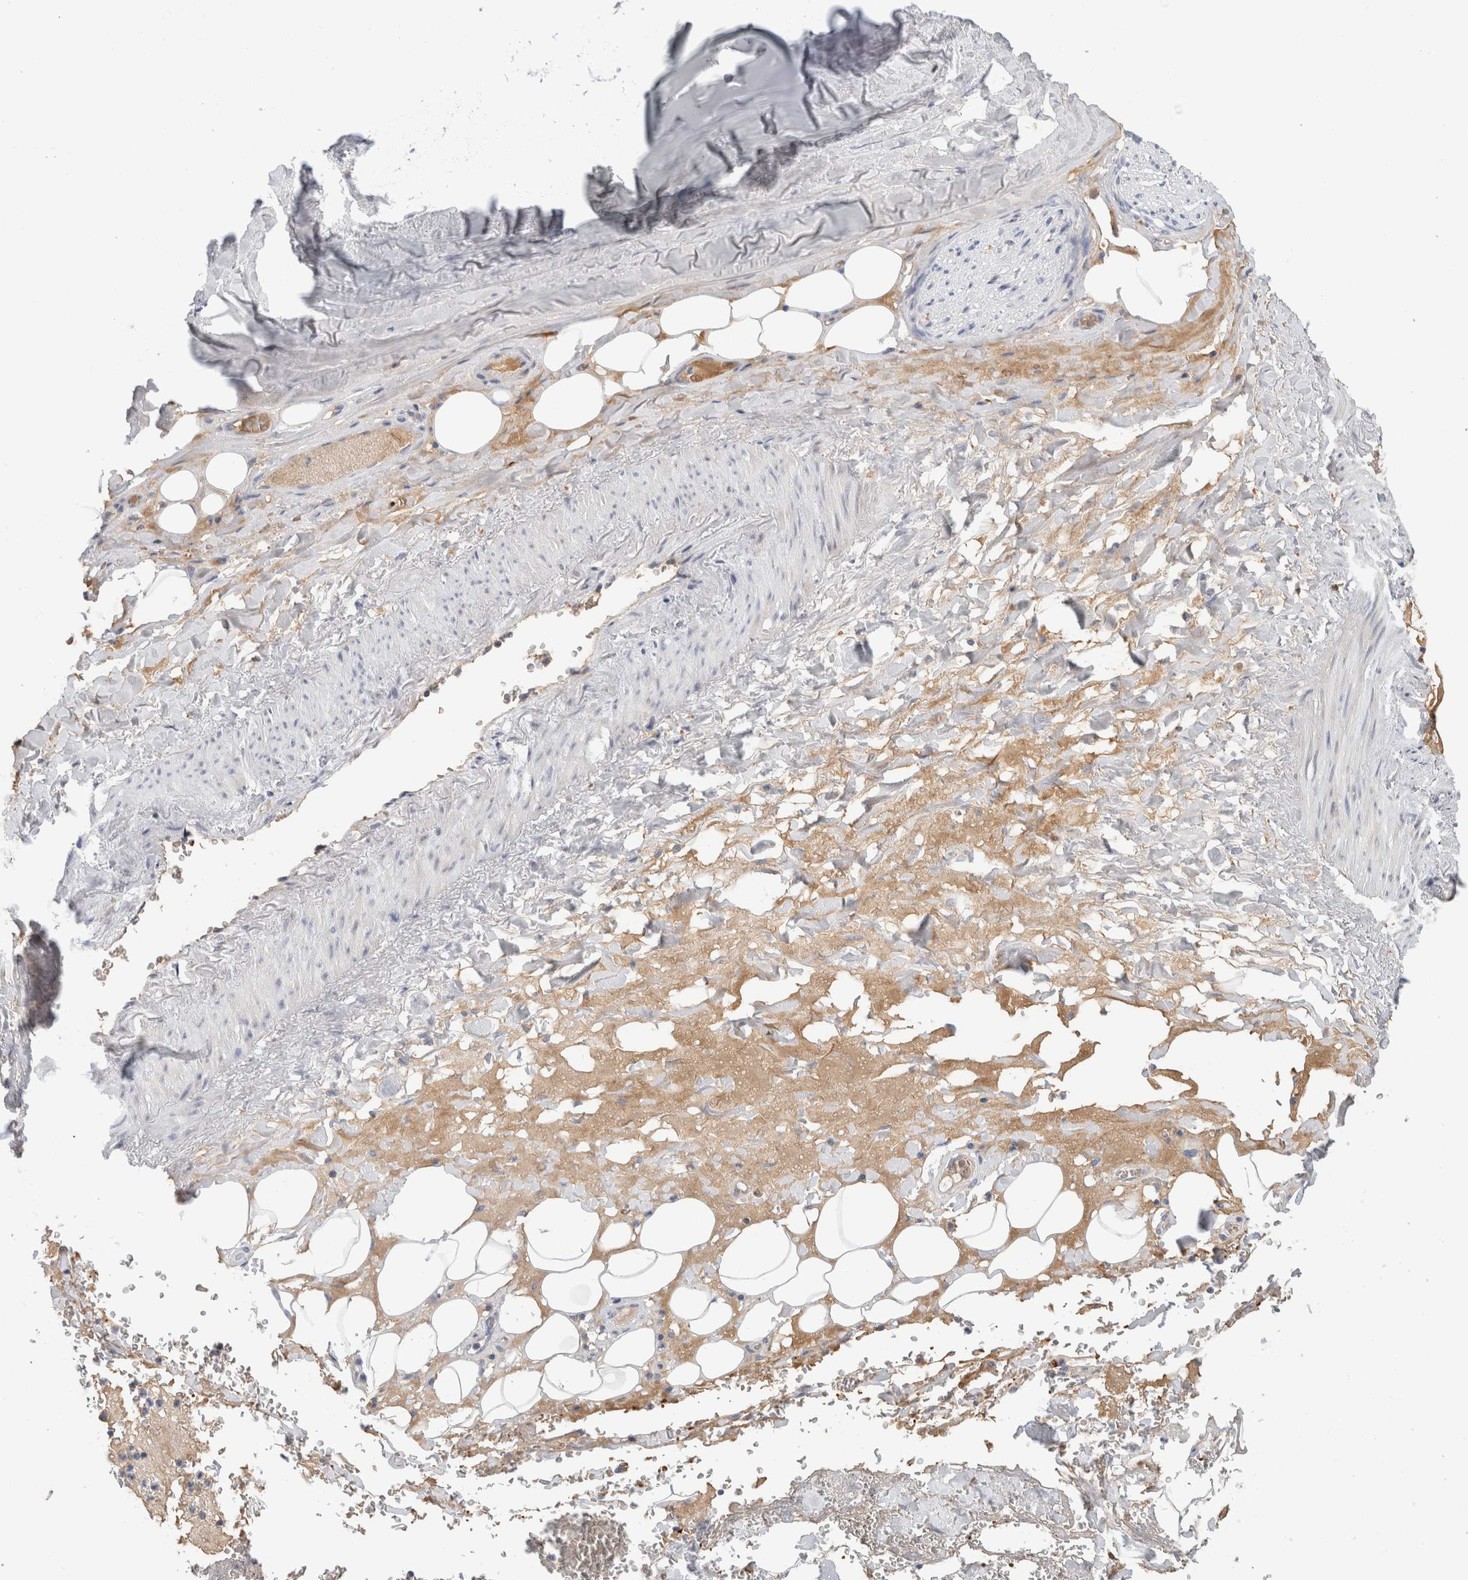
{"staining": {"intensity": "negative", "quantity": "none", "location": "none"}, "tissue": "adipose tissue", "cell_type": "Adipocytes", "image_type": "normal", "snomed": [{"axis": "morphology", "description": "Normal tissue, NOS"}, {"axis": "topography", "description": "Cartilage tissue"}], "caption": "A high-resolution micrograph shows immunohistochemistry staining of unremarkable adipose tissue, which displays no significant positivity in adipocytes.", "gene": "CA1", "patient": {"sex": "female", "age": 63}}